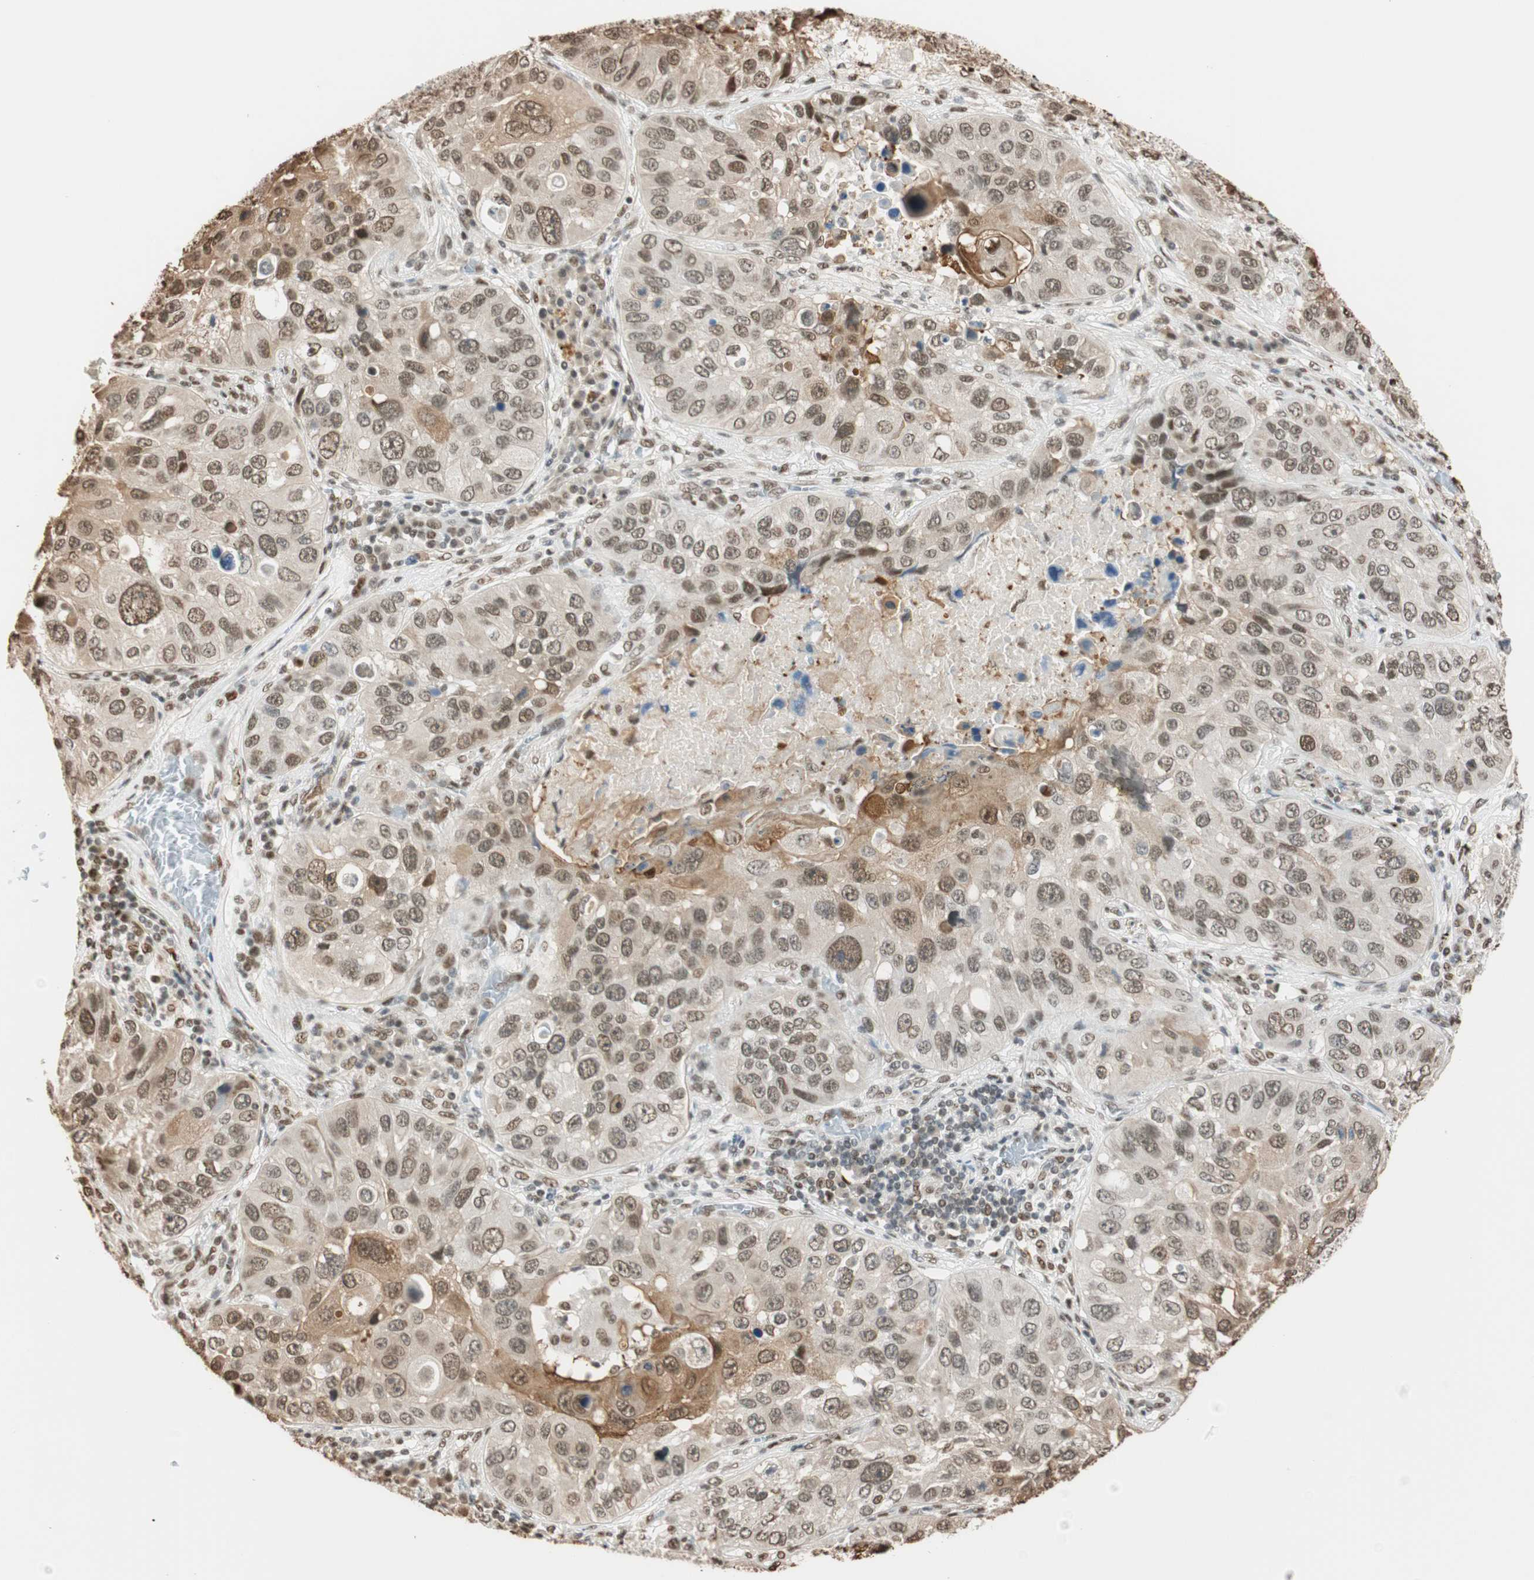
{"staining": {"intensity": "strong", "quantity": "25%-75%", "location": "cytoplasmic/membranous,nuclear"}, "tissue": "lung cancer", "cell_type": "Tumor cells", "image_type": "cancer", "snomed": [{"axis": "morphology", "description": "Squamous cell carcinoma, NOS"}, {"axis": "topography", "description": "Lung"}], "caption": "Protein staining reveals strong cytoplasmic/membranous and nuclear staining in about 25%-75% of tumor cells in squamous cell carcinoma (lung).", "gene": "FANCG", "patient": {"sex": "male", "age": 57}}